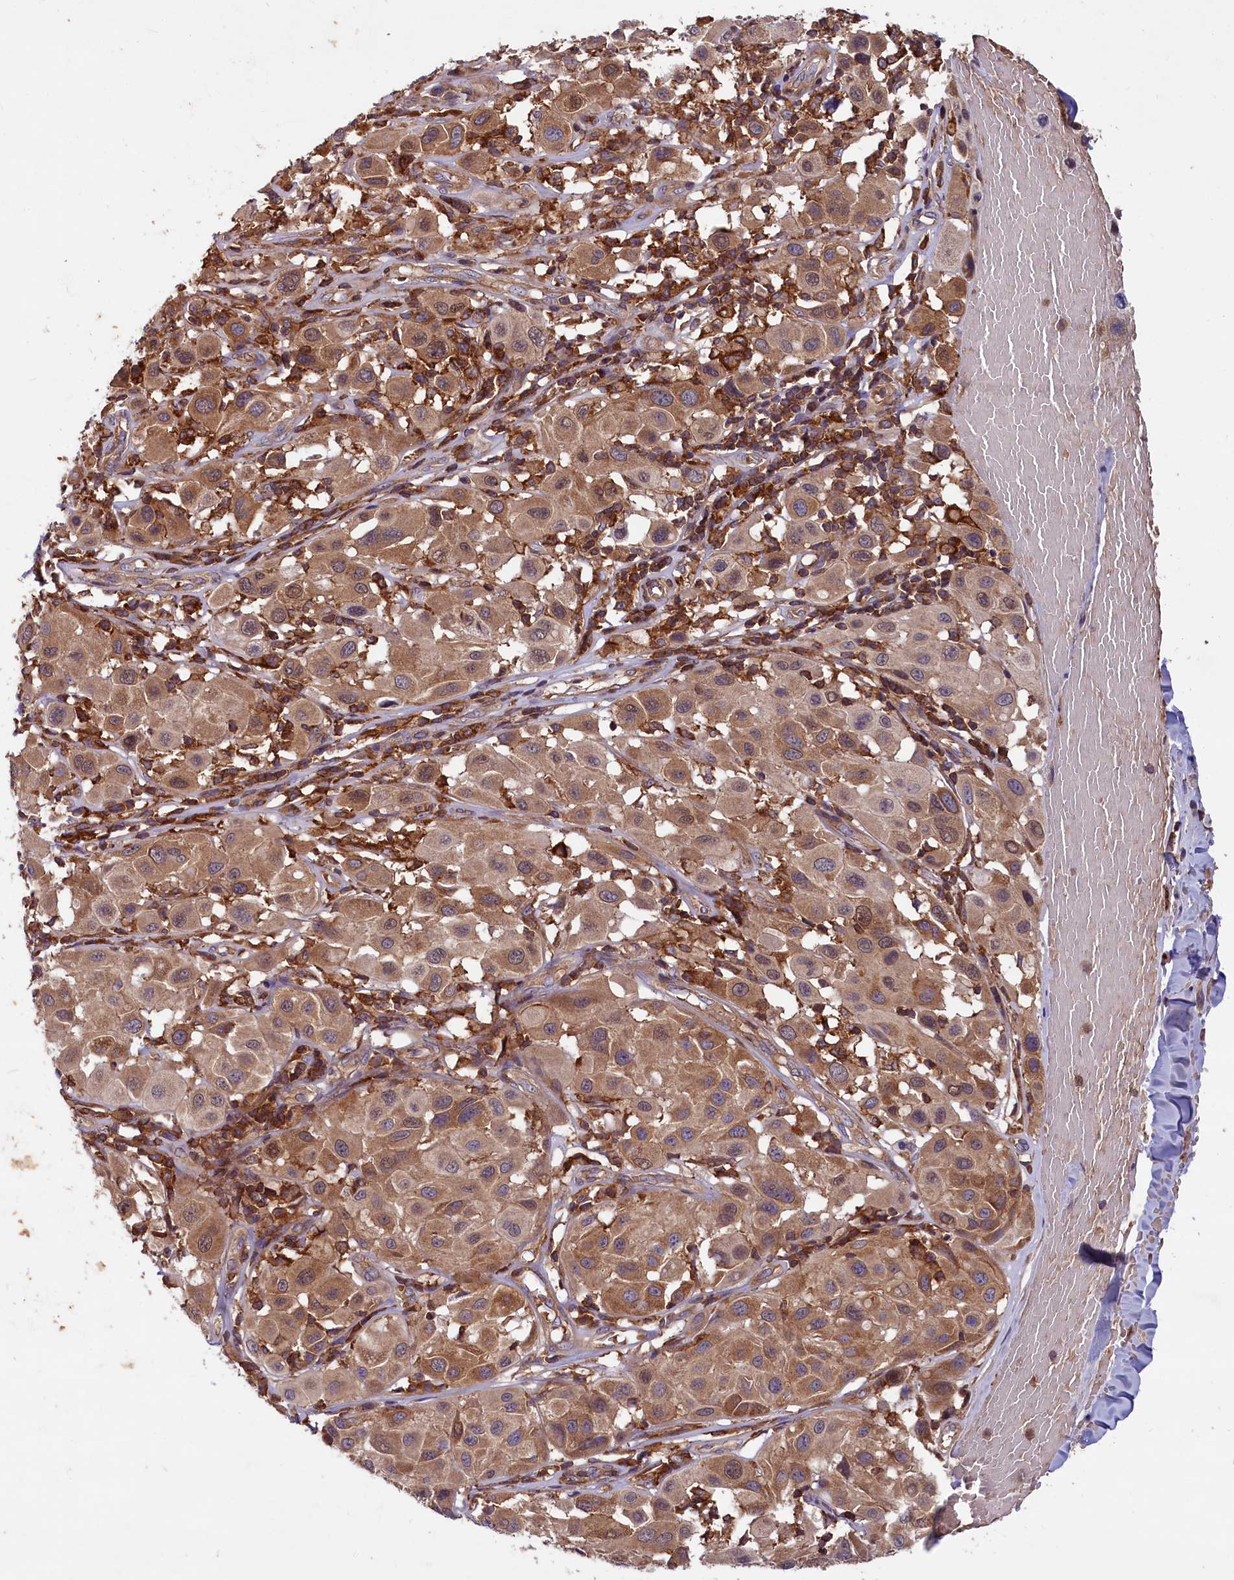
{"staining": {"intensity": "moderate", "quantity": ">75%", "location": "cytoplasmic/membranous,nuclear"}, "tissue": "melanoma", "cell_type": "Tumor cells", "image_type": "cancer", "snomed": [{"axis": "morphology", "description": "Malignant melanoma, Metastatic site"}, {"axis": "topography", "description": "Skin"}], "caption": "There is medium levels of moderate cytoplasmic/membranous and nuclear positivity in tumor cells of melanoma, as demonstrated by immunohistochemical staining (brown color).", "gene": "MYO9B", "patient": {"sex": "male", "age": 41}}